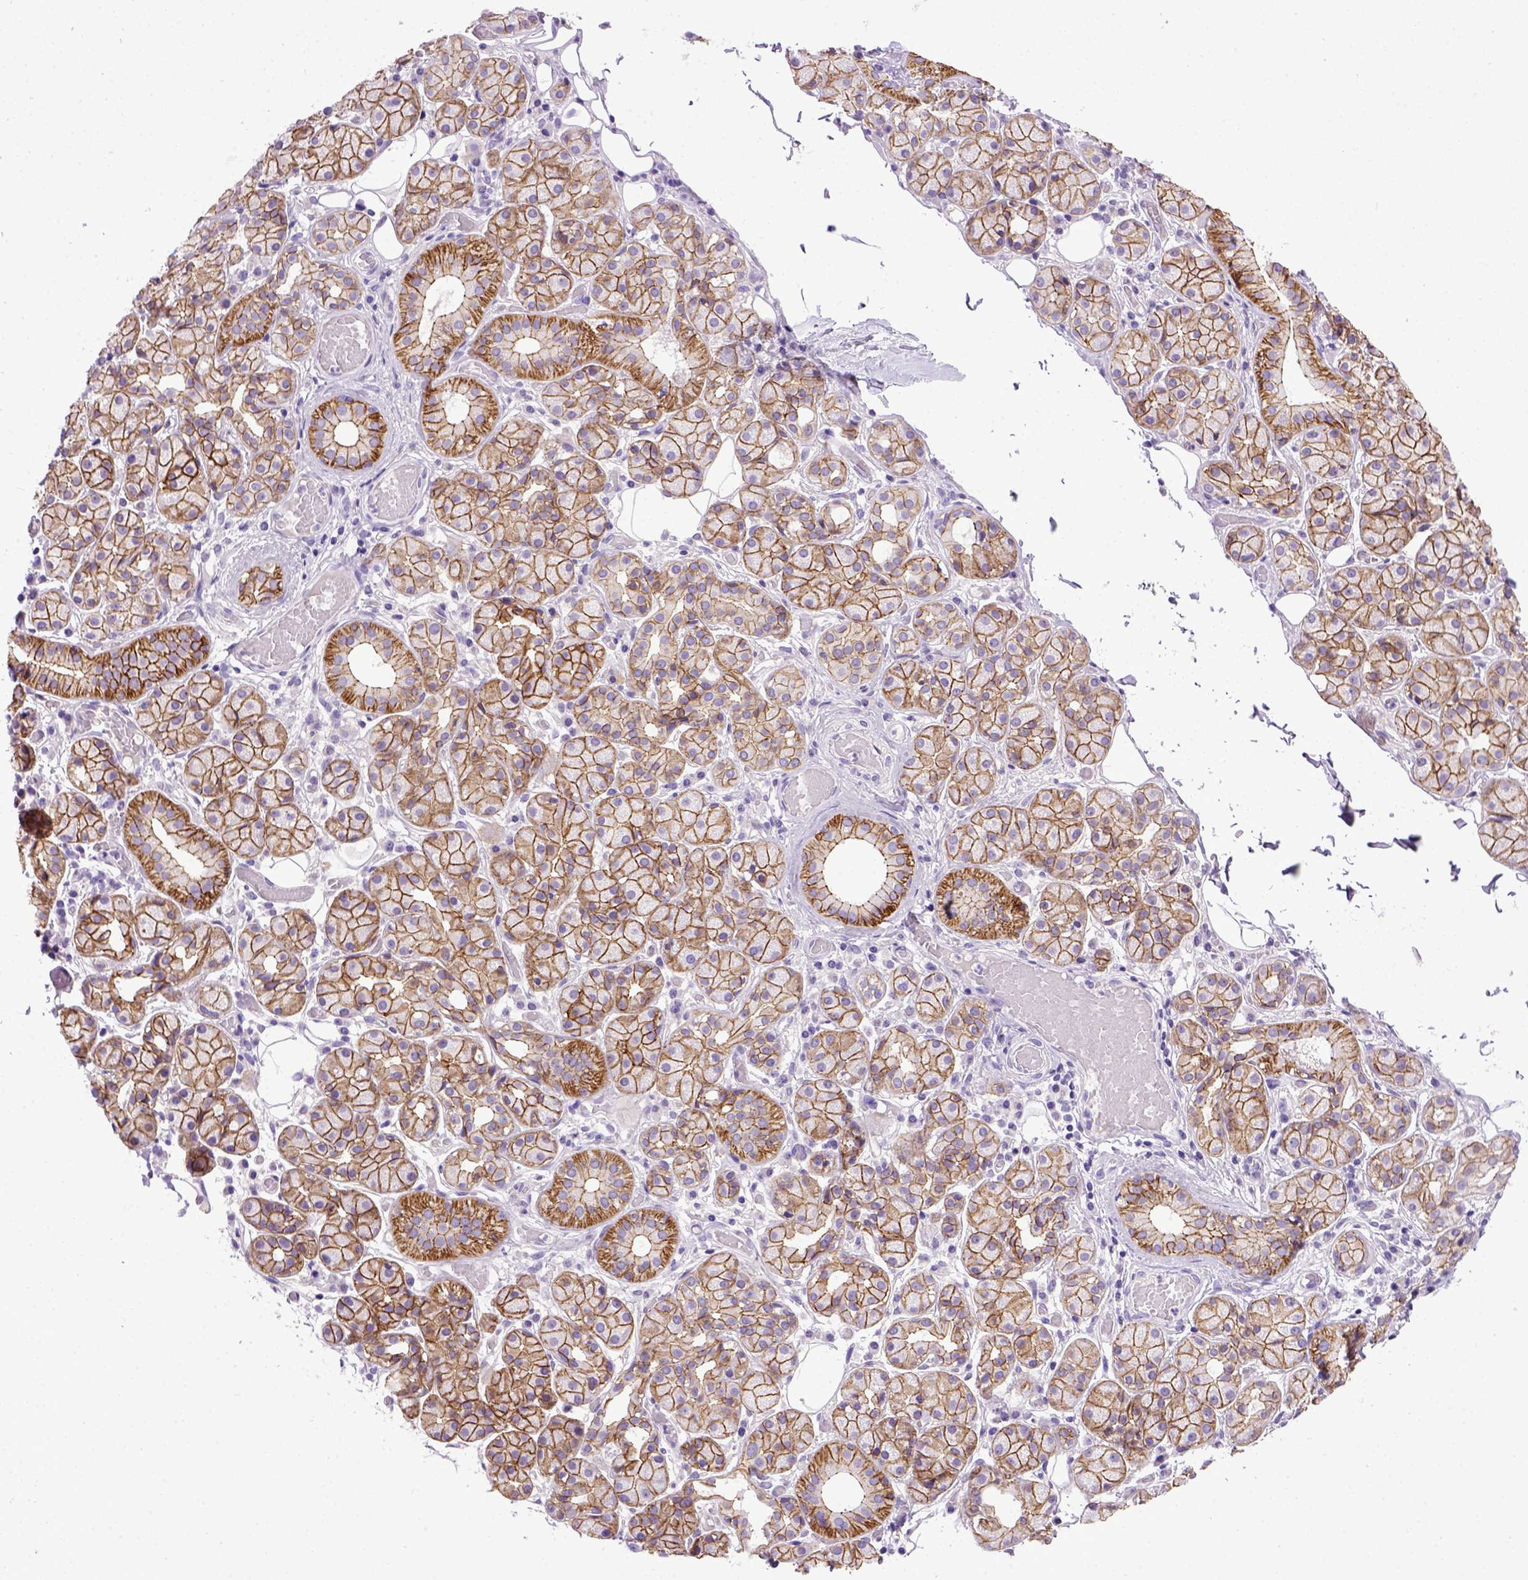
{"staining": {"intensity": "moderate", "quantity": ">75%", "location": "cytoplasmic/membranous"}, "tissue": "salivary gland", "cell_type": "Glandular cells", "image_type": "normal", "snomed": [{"axis": "morphology", "description": "Normal tissue, NOS"}, {"axis": "topography", "description": "Salivary gland"}, {"axis": "topography", "description": "Peripheral nerve tissue"}], "caption": "Immunohistochemistry histopathology image of unremarkable salivary gland stained for a protein (brown), which reveals medium levels of moderate cytoplasmic/membranous staining in approximately >75% of glandular cells.", "gene": "CDH1", "patient": {"sex": "male", "age": 71}}